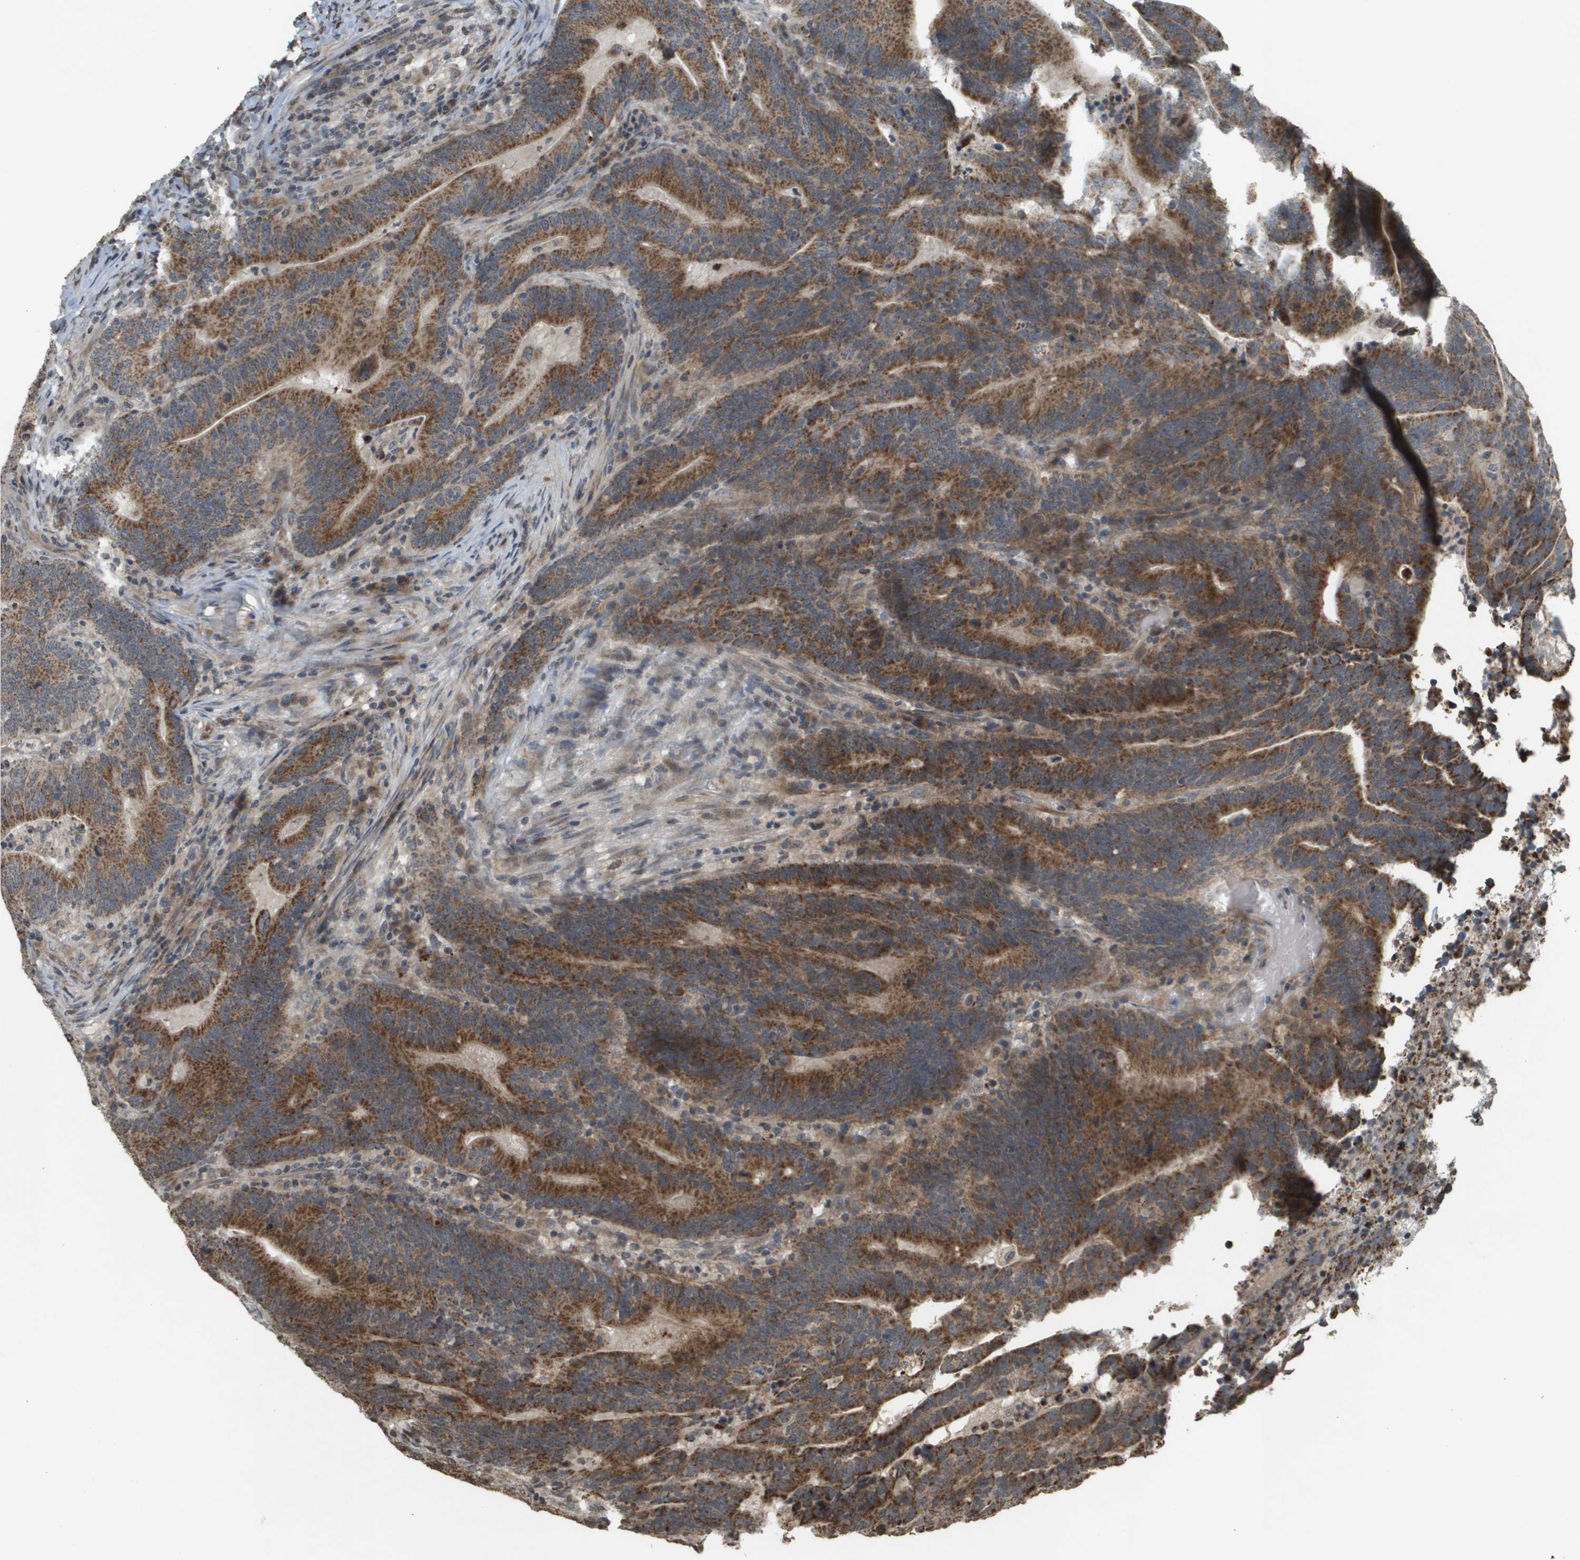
{"staining": {"intensity": "moderate", "quantity": ">75%", "location": "cytoplasmic/membranous"}, "tissue": "colorectal cancer", "cell_type": "Tumor cells", "image_type": "cancer", "snomed": [{"axis": "morphology", "description": "Normal tissue, NOS"}, {"axis": "morphology", "description": "Adenocarcinoma, NOS"}, {"axis": "topography", "description": "Colon"}], "caption": "Colorectal cancer (adenocarcinoma) was stained to show a protein in brown. There is medium levels of moderate cytoplasmic/membranous staining in about >75% of tumor cells.", "gene": "RAB21", "patient": {"sex": "female", "age": 66}}